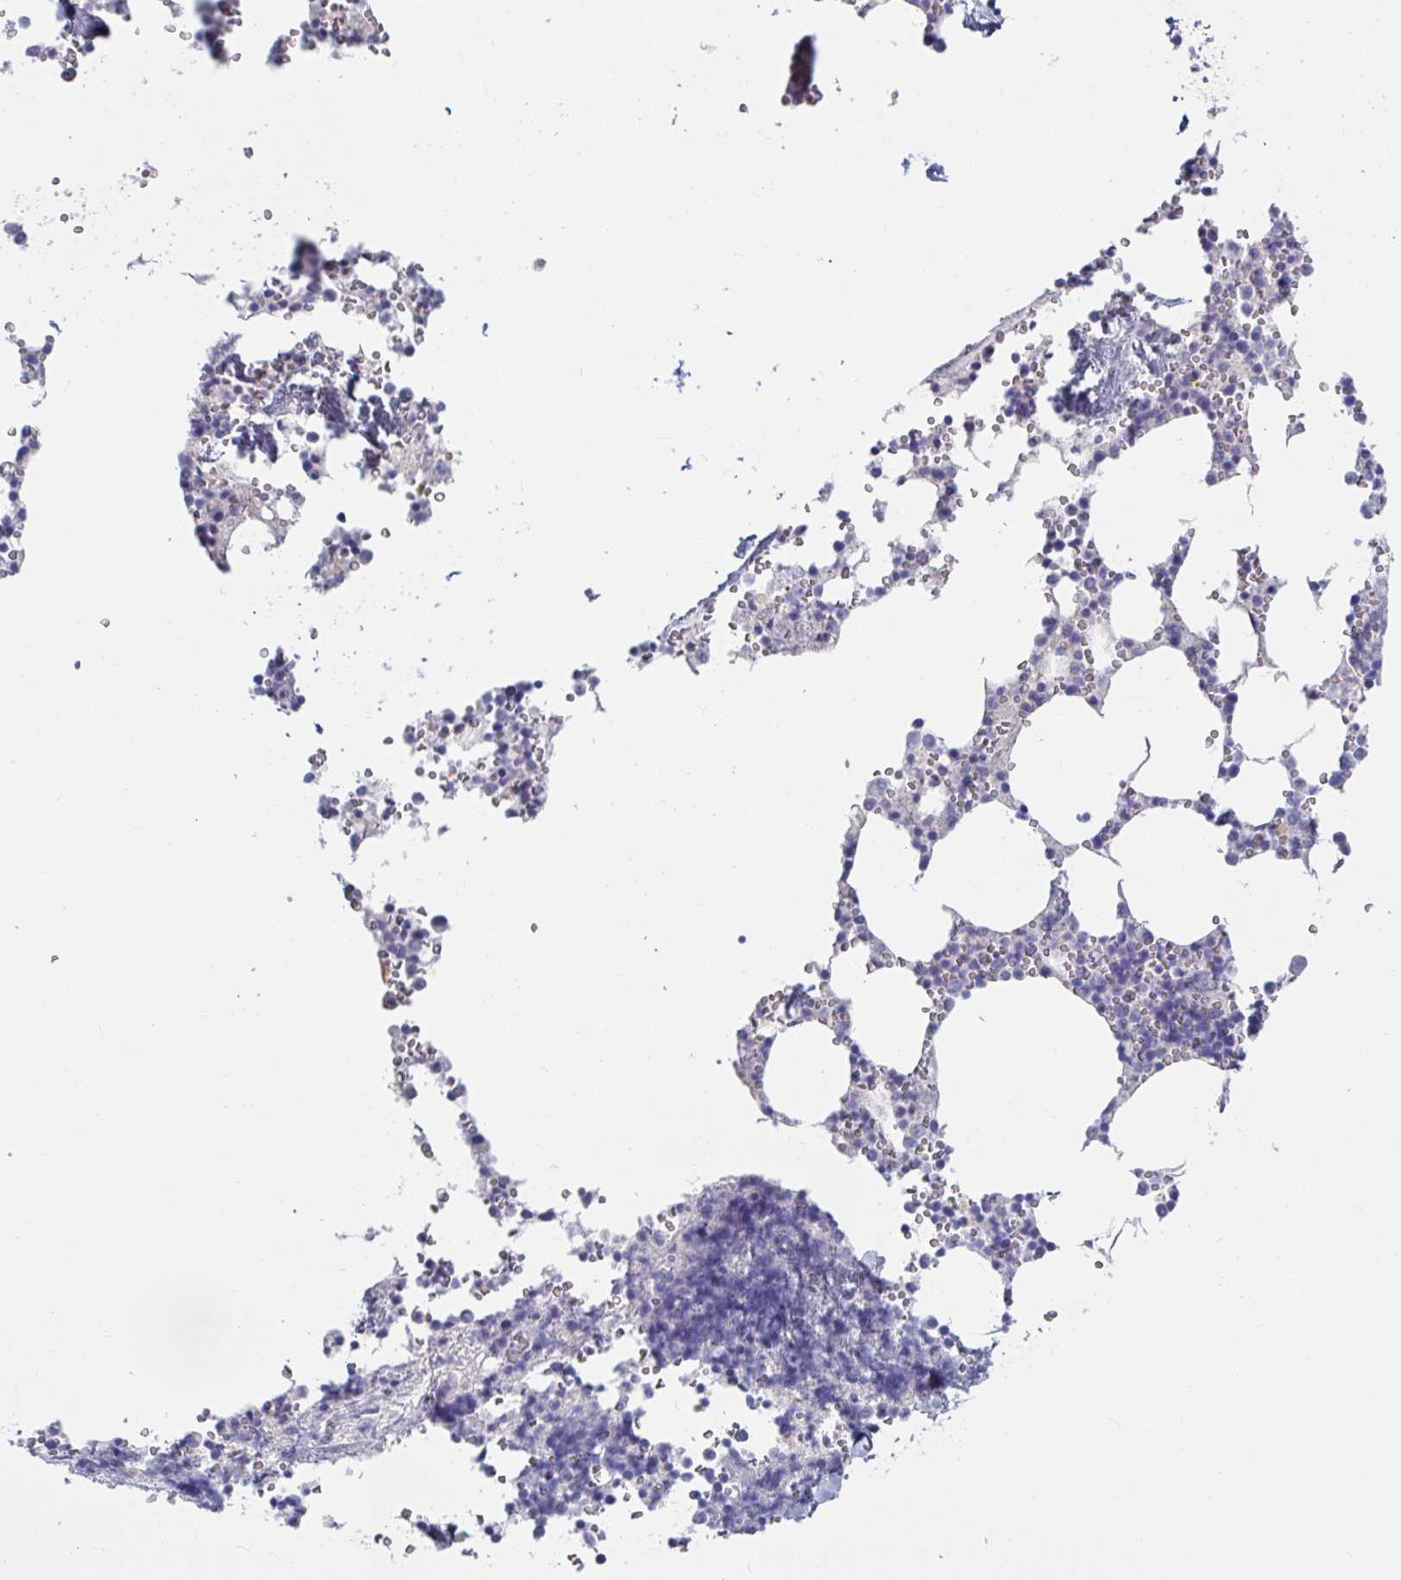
{"staining": {"intensity": "negative", "quantity": "none", "location": "none"}, "tissue": "bone marrow", "cell_type": "Hematopoietic cells", "image_type": "normal", "snomed": [{"axis": "morphology", "description": "Normal tissue, NOS"}, {"axis": "topography", "description": "Bone marrow"}], "caption": "Immunohistochemistry (IHC) histopathology image of benign bone marrow: bone marrow stained with DAB (3,3'-diaminobenzidine) displays no significant protein staining in hematopoietic cells.", "gene": "NPY", "patient": {"sex": "male", "age": 54}}